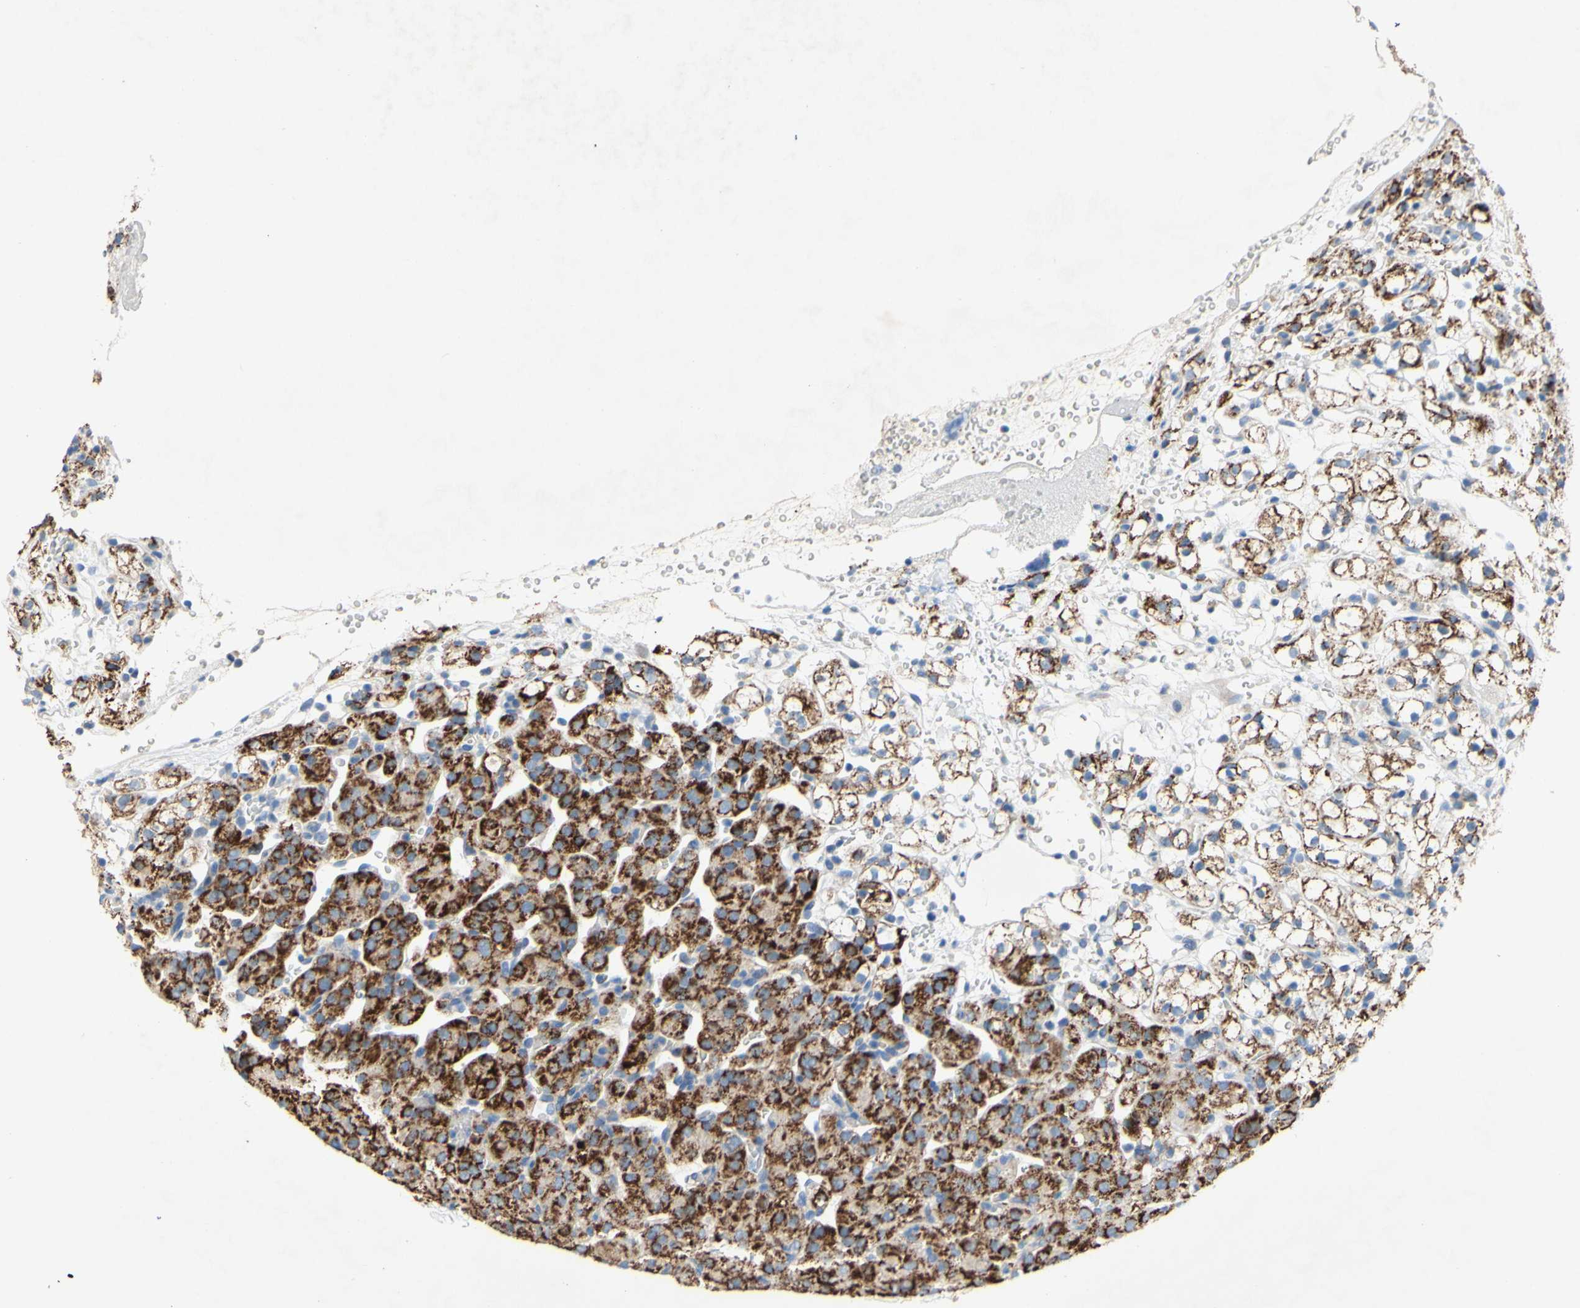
{"staining": {"intensity": "moderate", "quantity": ">75%", "location": "cytoplasmic/membranous"}, "tissue": "renal cancer", "cell_type": "Tumor cells", "image_type": "cancer", "snomed": [{"axis": "morphology", "description": "Adenocarcinoma, NOS"}, {"axis": "topography", "description": "Kidney"}], "caption": "Renal adenocarcinoma stained for a protein shows moderate cytoplasmic/membranous positivity in tumor cells.", "gene": "ACADL", "patient": {"sex": "male", "age": 61}}